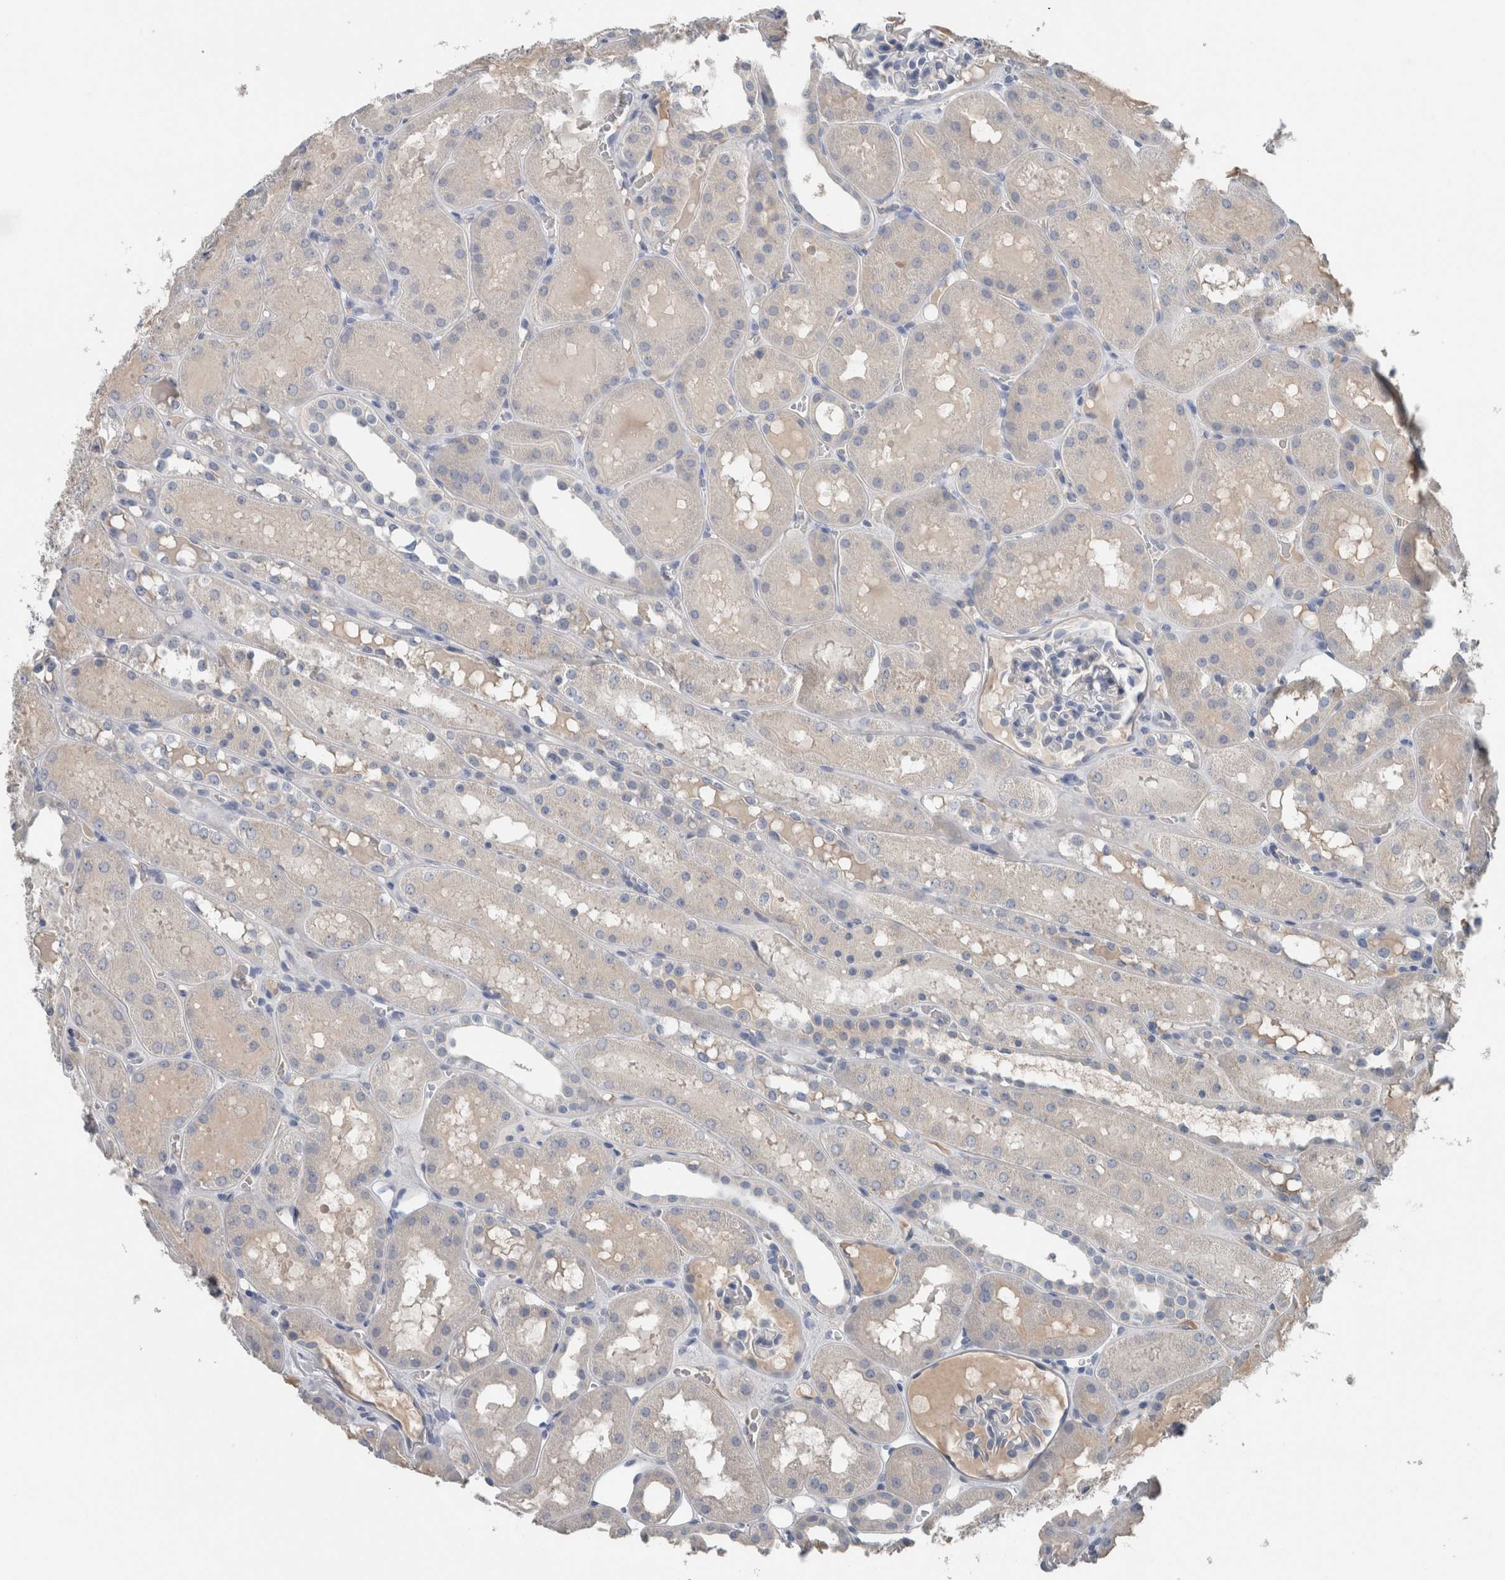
{"staining": {"intensity": "negative", "quantity": "none", "location": "none"}, "tissue": "kidney", "cell_type": "Cells in glomeruli", "image_type": "normal", "snomed": [{"axis": "morphology", "description": "Normal tissue, NOS"}, {"axis": "topography", "description": "Kidney"}, {"axis": "topography", "description": "Urinary bladder"}], "caption": "IHC histopathology image of benign kidney: human kidney stained with DAB (3,3'-diaminobenzidine) demonstrates no significant protein expression in cells in glomeruli.", "gene": "CRNN", "patient": {"sex": "male", "age": 16}}